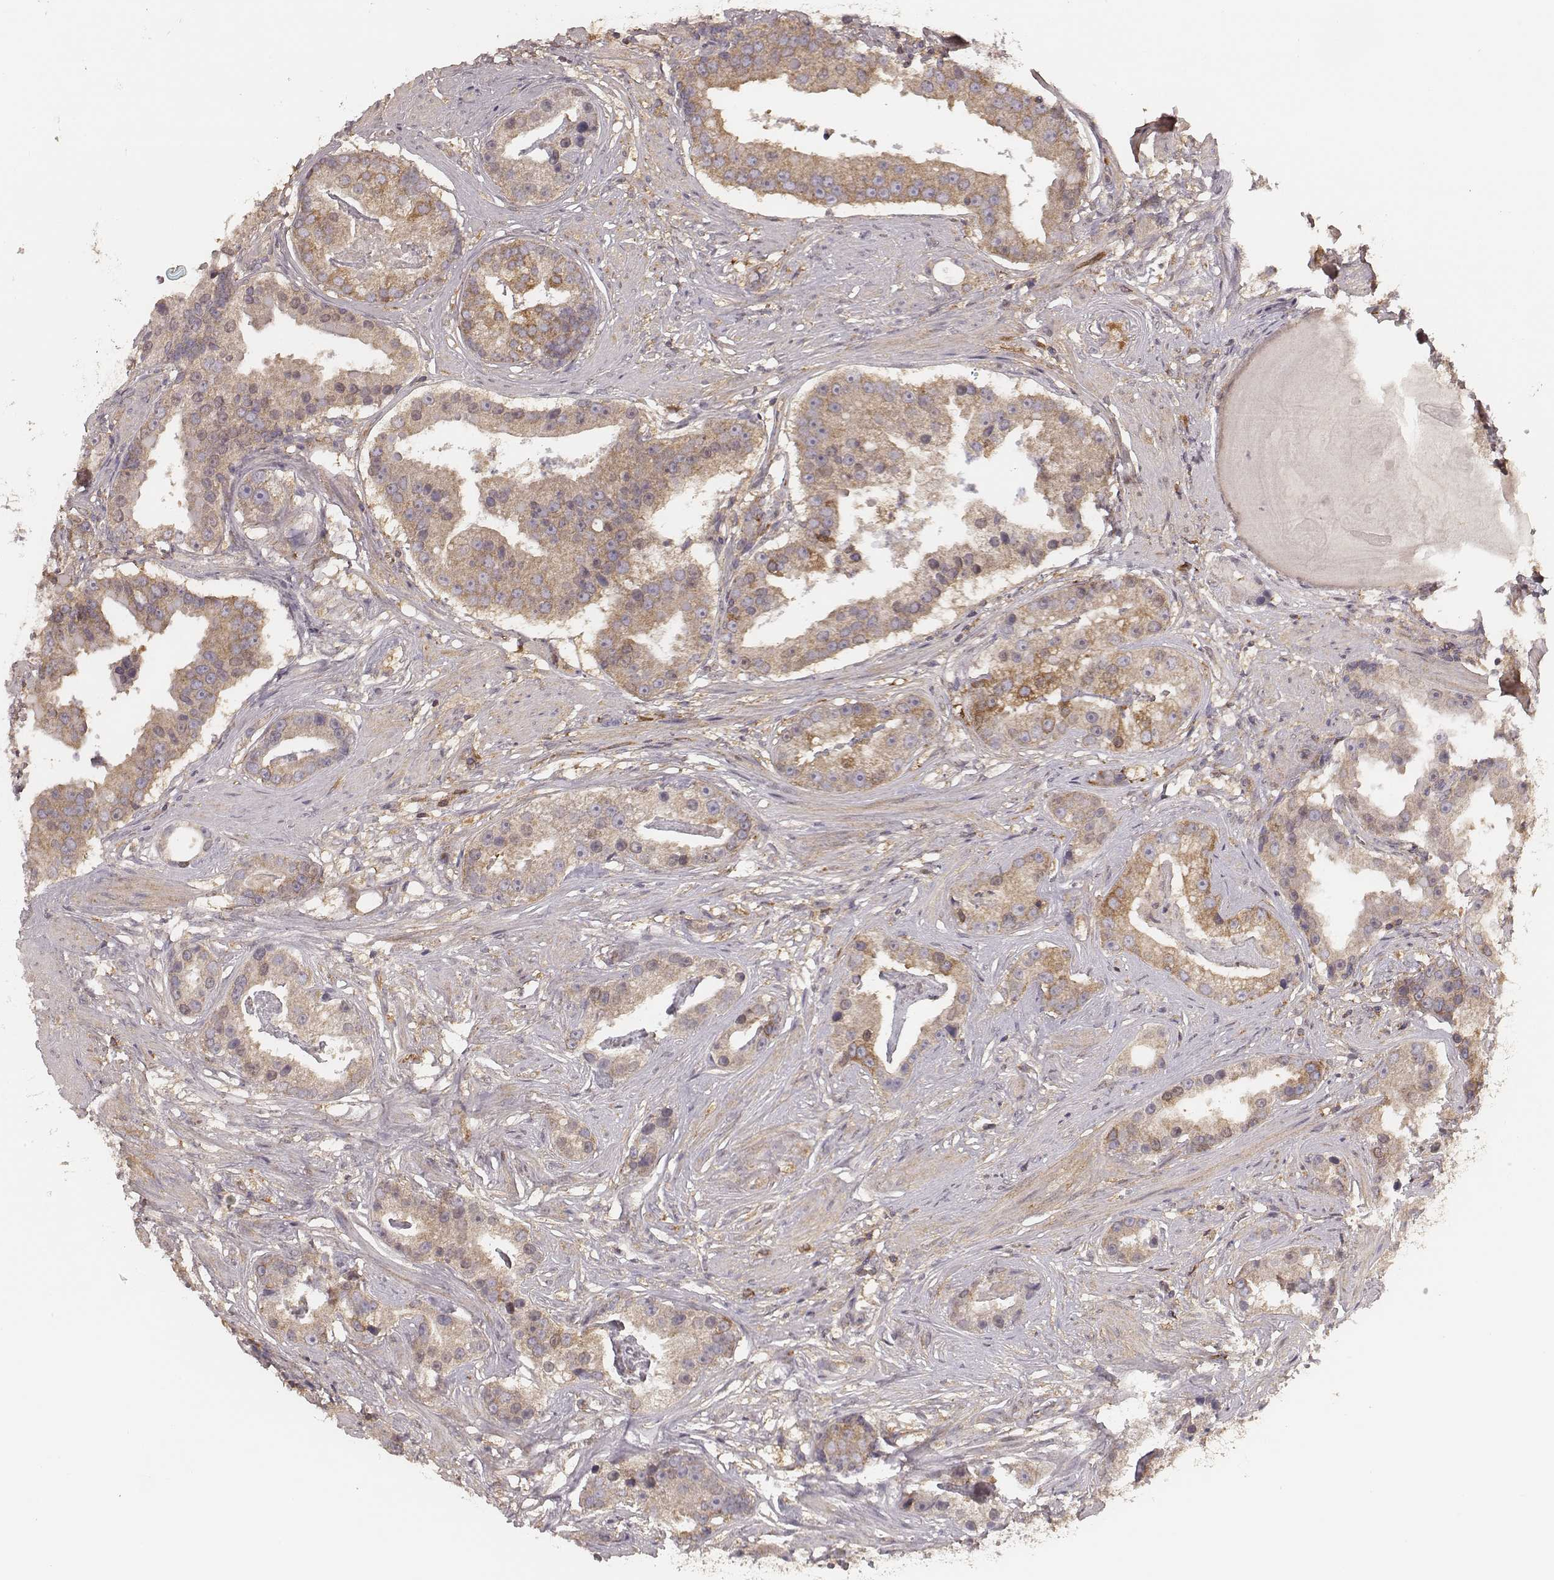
{"staining": {"intensity": "weak", "quantity": ">75%", "location": "cytoplasmic/membranous"}, "tissue": "prostate cancer", "cell_type": "Tumor cells", "image_type": "cancer", "snomed": [{"axis": "morphology", "description": "Adenocarcinoma, NOS"}, {"axis": "topography", "description": "Prostate and seminal vesicle, NOS"}, {"axis": "topography", "description": "Prostate"}], "caption": "Adenocarcinoma (prostate) was stained to show a protein in brown. There is low levels of weak cytoplasmic/membranous staining in approximately >75% of tumor cells.", "gene": "CARS1", "patient": {"sex": "male", "age": 44}}